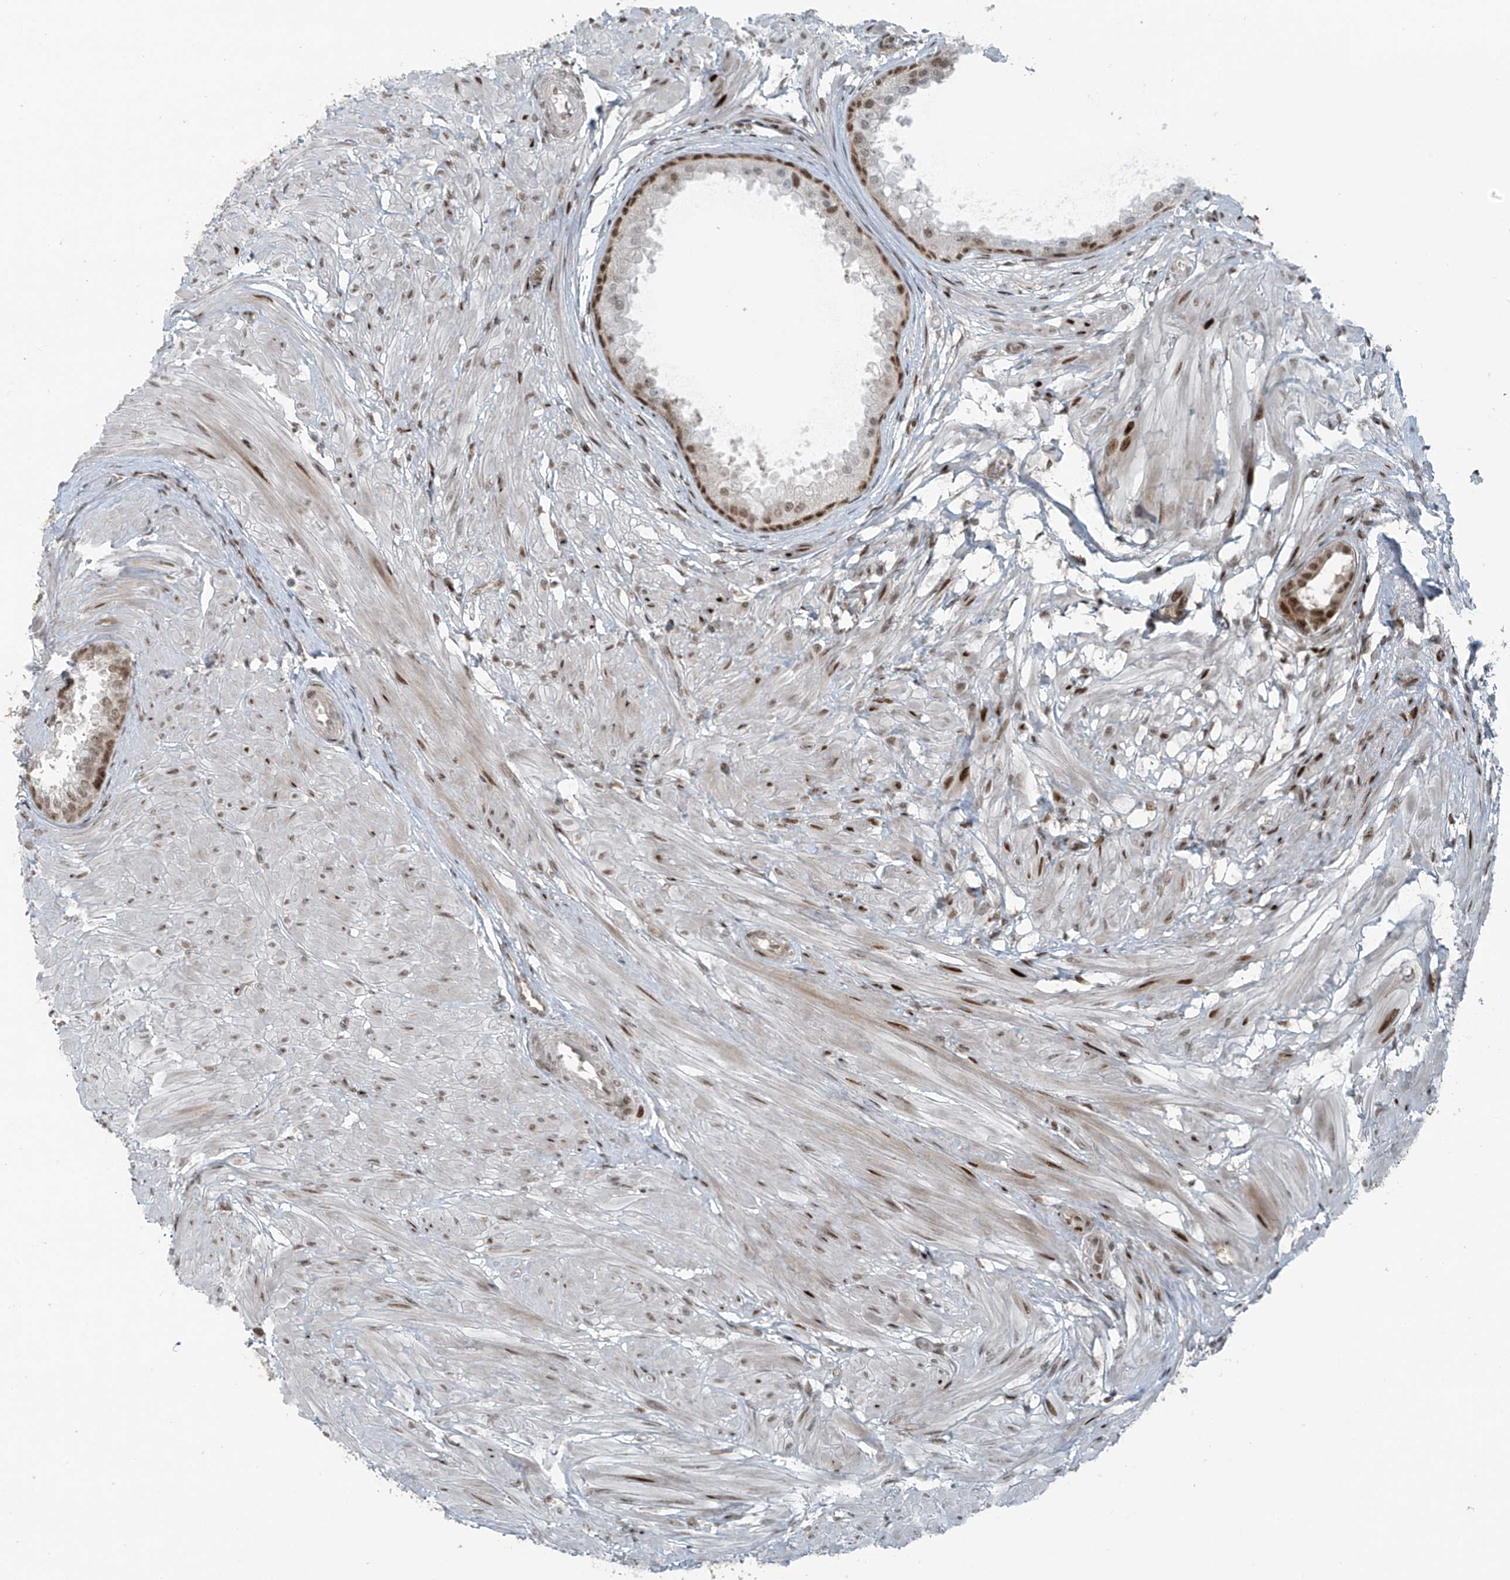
{"staining": {"intensity": "moderate", "quantity": ">75%", "location": "nuclear"}, "tissue": "prostate", "cell_type": "Glandular cells", "image_type": "normal", "snomed": [{"axis": "morphology", "description": "Normal tissue, NOS"}, {"axis": "topography", "description": "Prostate"}], "caption": "Immunohistochemistry of benign prostate displays medium levels of moderate nuclear expression in approximately >75% of glandular cells. The protein of interest is stained brown, and the nuclei are stained in blue (DAB IHC with brightfield microscopy, high magnification).", "gene": "PCNP", "patient": {"sex": "male", "age": 48}}